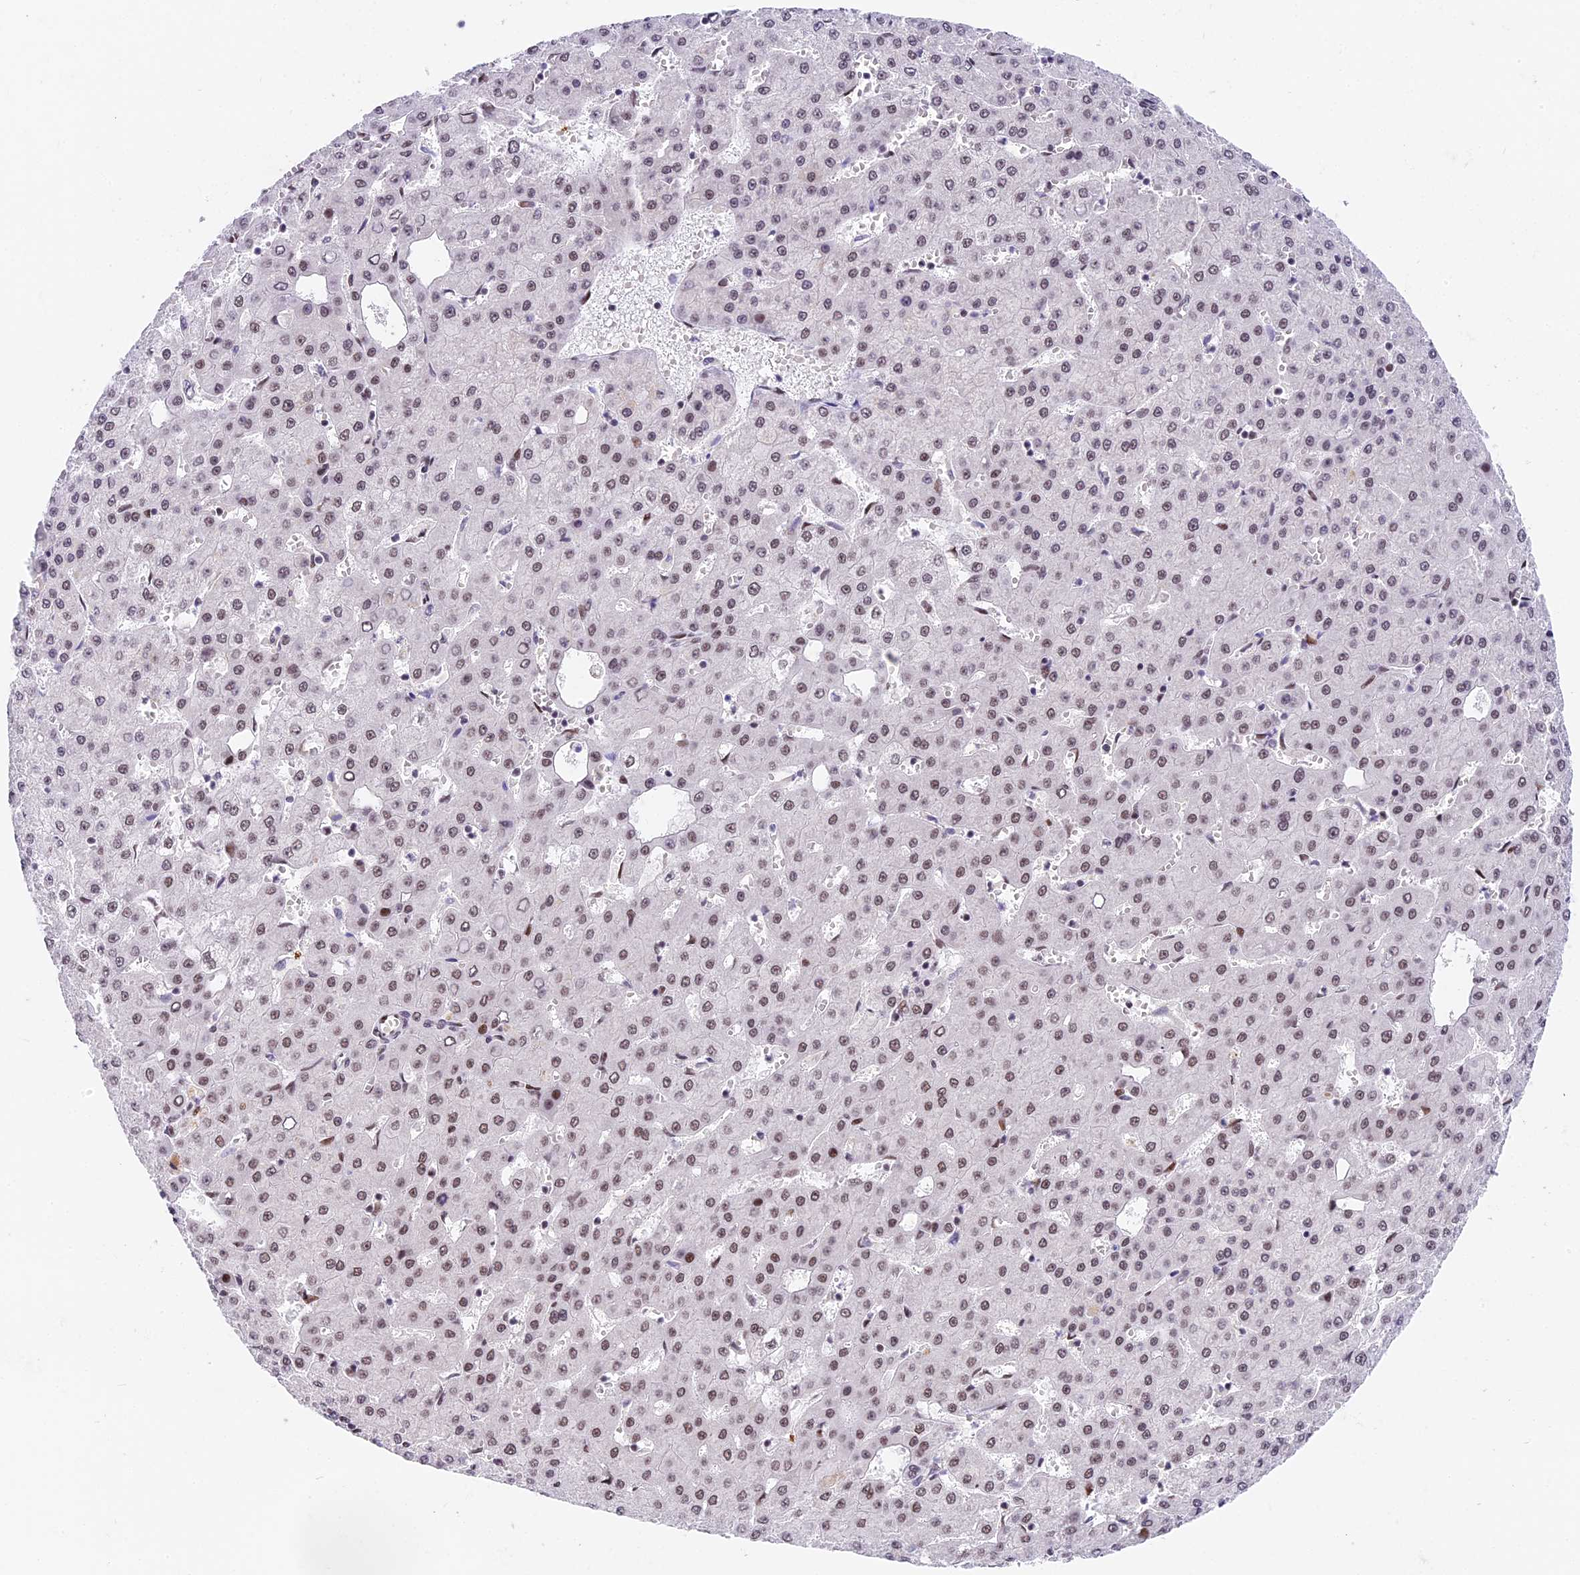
{"staining": {"intensity": "weak", "quantity": ">75%", "location": "nuclear"}, "tissue": "liver cancer", "cell_type": "Tumor cells", "image_type": "cancer", "snomed": [{"axis": "morphology", "description": "Carcinoma, Hepatocellular, NOS"}, {"axis": "topography", "description": "Liver"}], "caption": "Liver hepatocellular carcinoma stained with DAB IHC shows low levels of weak nuclear staining in approximately >75% of tumor cells.", "gene": "SBNO1", "patient": {"sex": "male", "age": 47}}